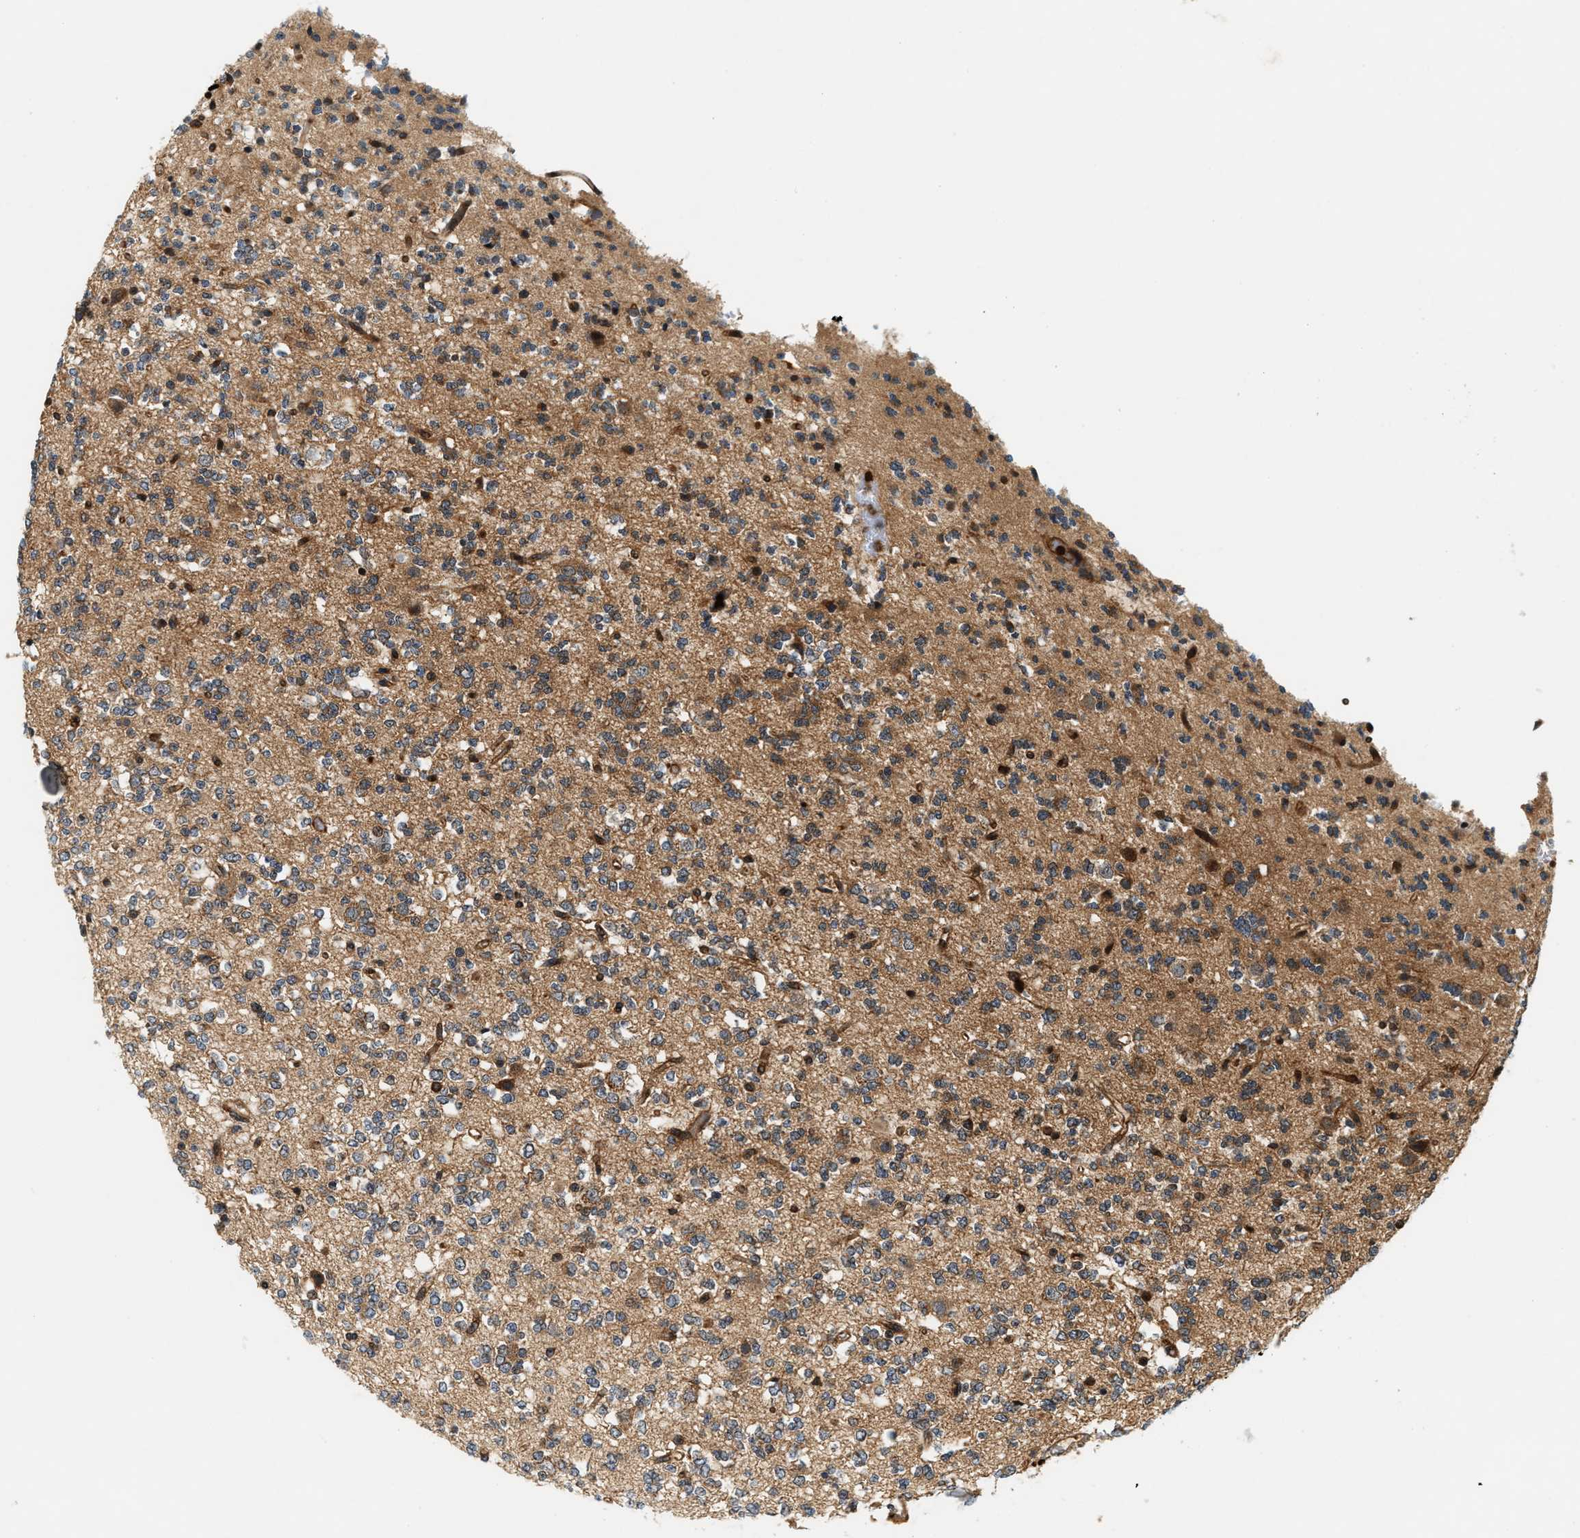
{"staining": {"intensity": "moderate", "quantity": ">75%", "location": "cytoplasmic/membranous"}, "tissue": "glioma", "cell_type": "Tumor cells", "image_type": "cancer", "snomed": [{"axis": "morphology", "description": "Glioma, malignant, Low grade"}, {"axis": "topography", "description": "Brain"}], "caption": "Protein staining displays moderate cytoplasmic/membranous expression in about >75% of tumor cells in malignant glioma (low-grade).", "gene": "SAMD9", "patient": {"sex": "male", "age": 38}}